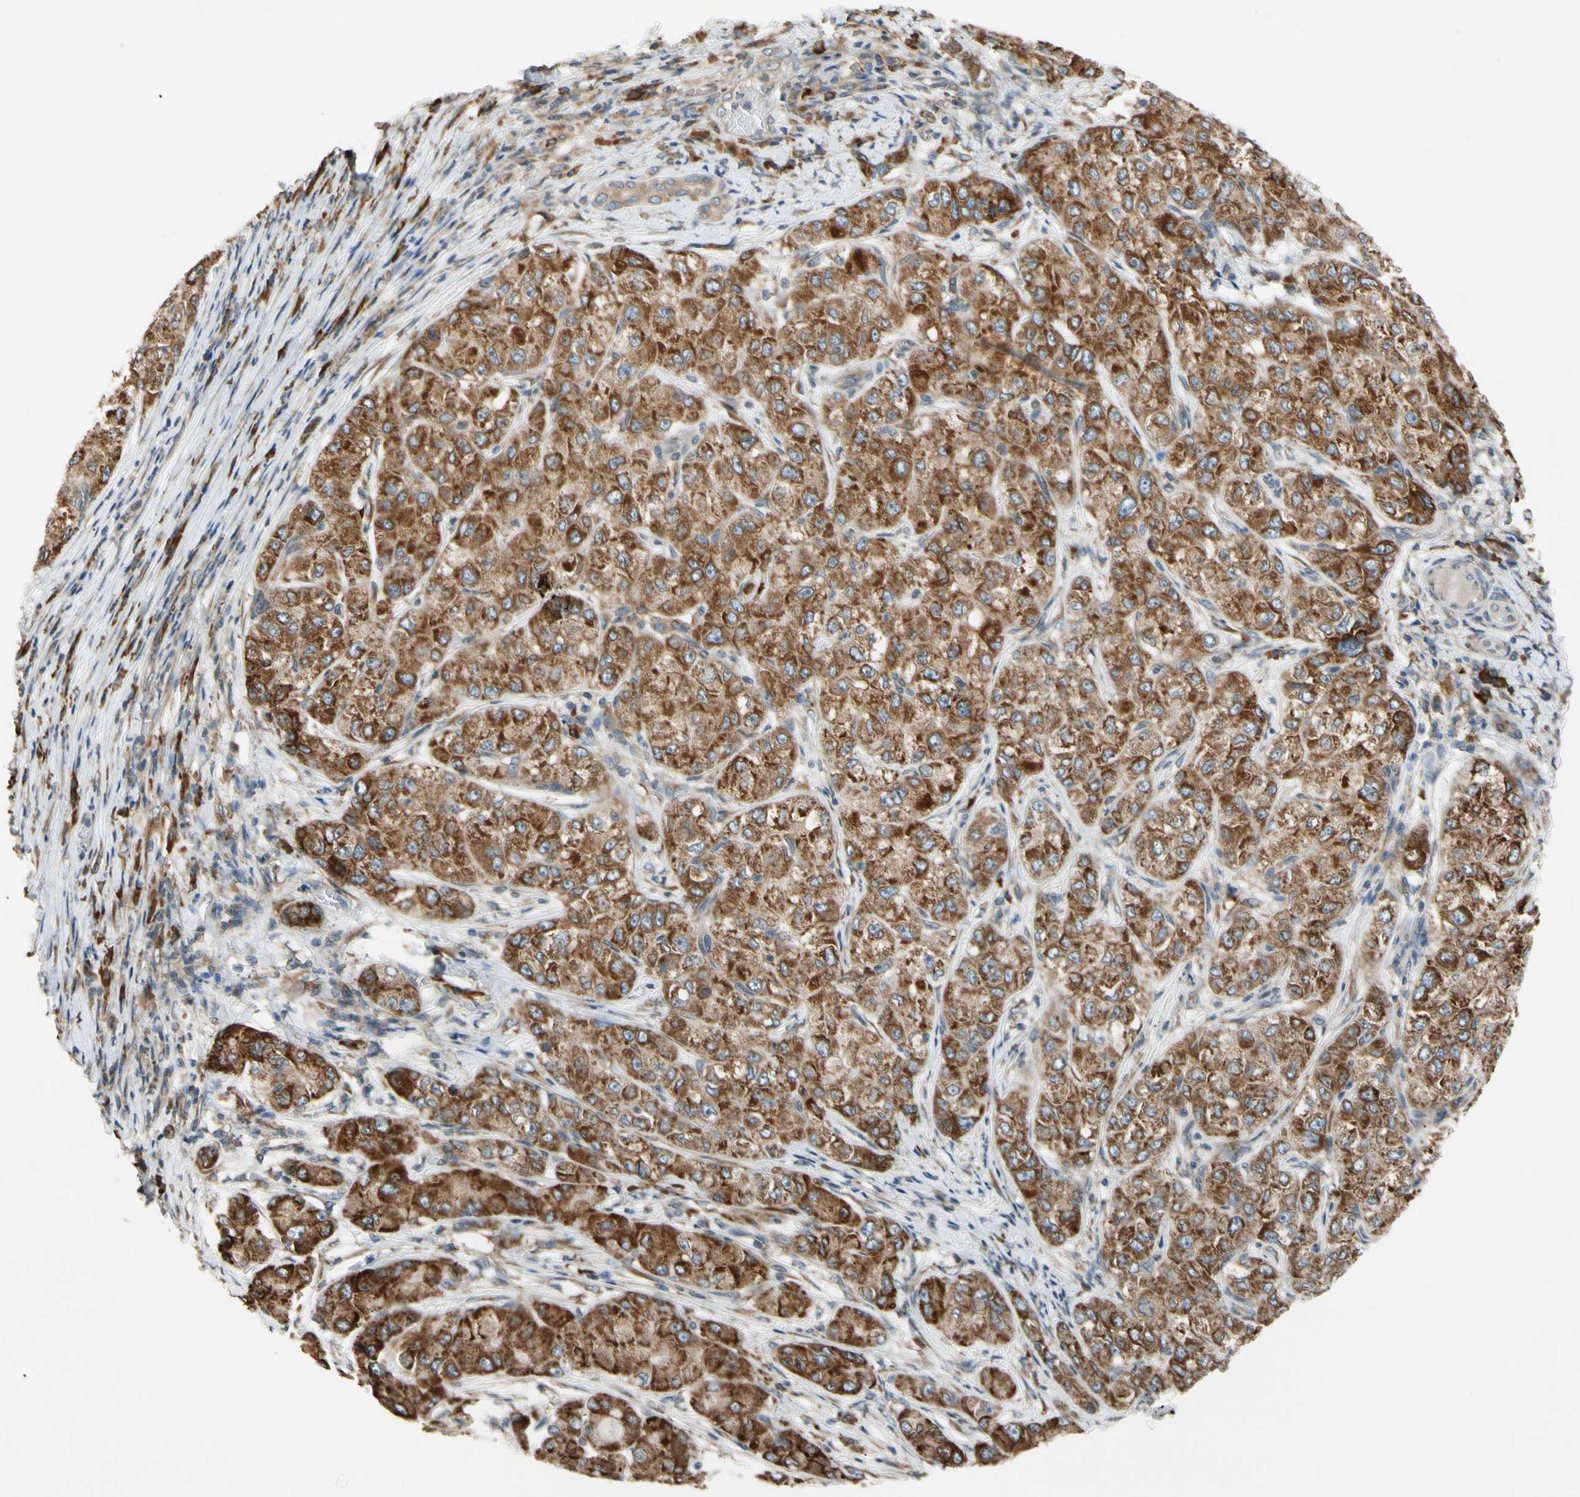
{"staining": {"intensity": "strong", "quantity": ">75%", "location": "cytoplasmic/membranous"}, "tissue": "liver cancer", "cell_type": "Tumor cells", "image_type": "cancer", "snomed": [{"axis": "morphology", "description": "Carcinoma, Hepatocellular, NOS"}, {"axis": "topography", "description": "Liver"}], "caption": "Immunohistochemistry (IHC) histopathology image of hepatocellular carcinoma (liver) stained for a protein (brown), which reveals high levels of strong cytoplasmic/membranous staining in approximately >75% of tumor cells.", "gene": "RPN2", "patient": {"sex": "male", "age": 80}}